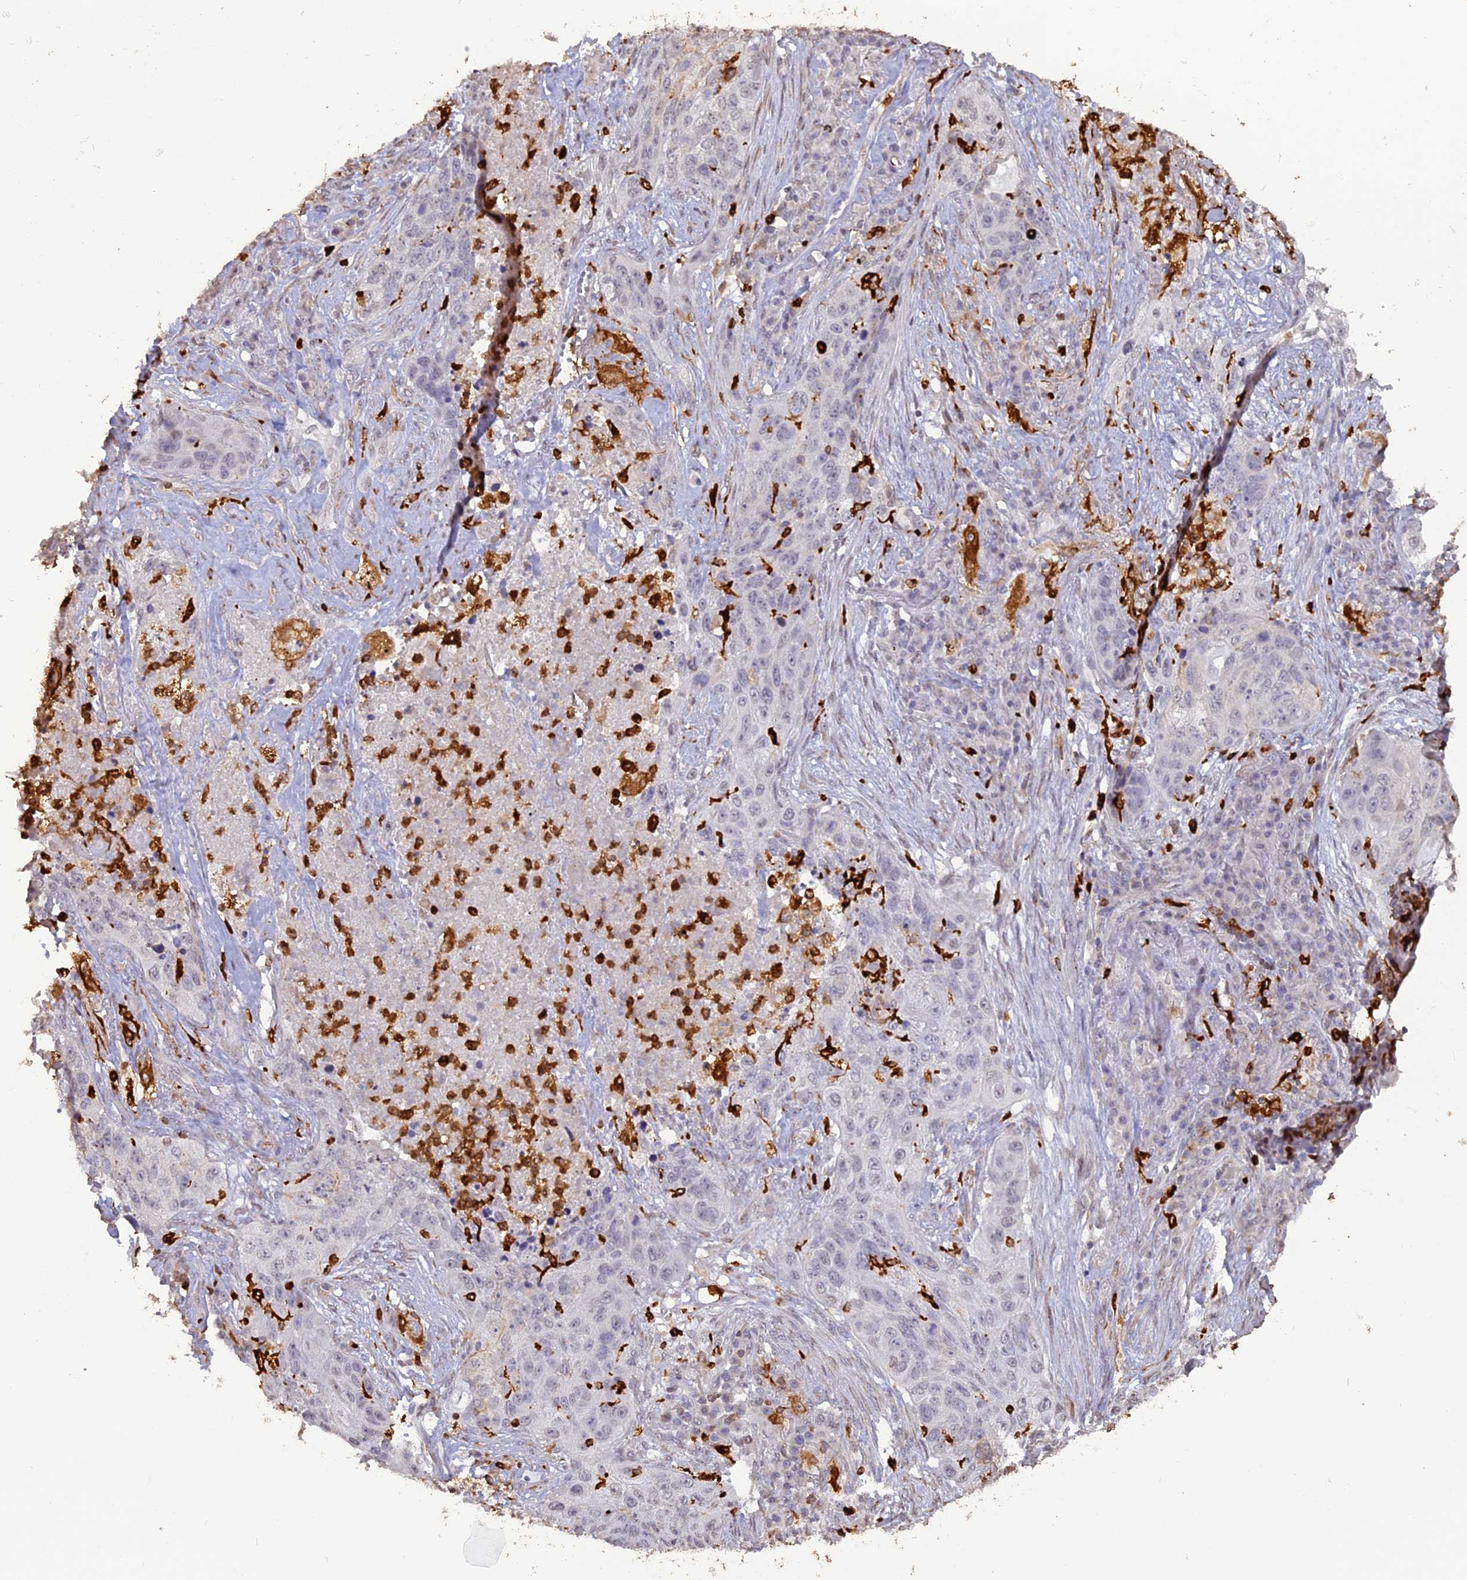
{"staining": {"intensity": "negative", "quantity": "none", "location": "none"}, "tissue": "lung cancer", "cell_type": "Tumor cells", "image_type": "cancer", "snomed": [{"axis": "morphology", "description": "Squamous cell carcinoma, NOS"}, {"axis": "topography", "description": "Lung"}], "caption": "Tumor cells show no significant staining in lung cancer (squamous cell carcinoma).", "gene": "APOBR", "patient": {"sex": "female", "age": 63}}